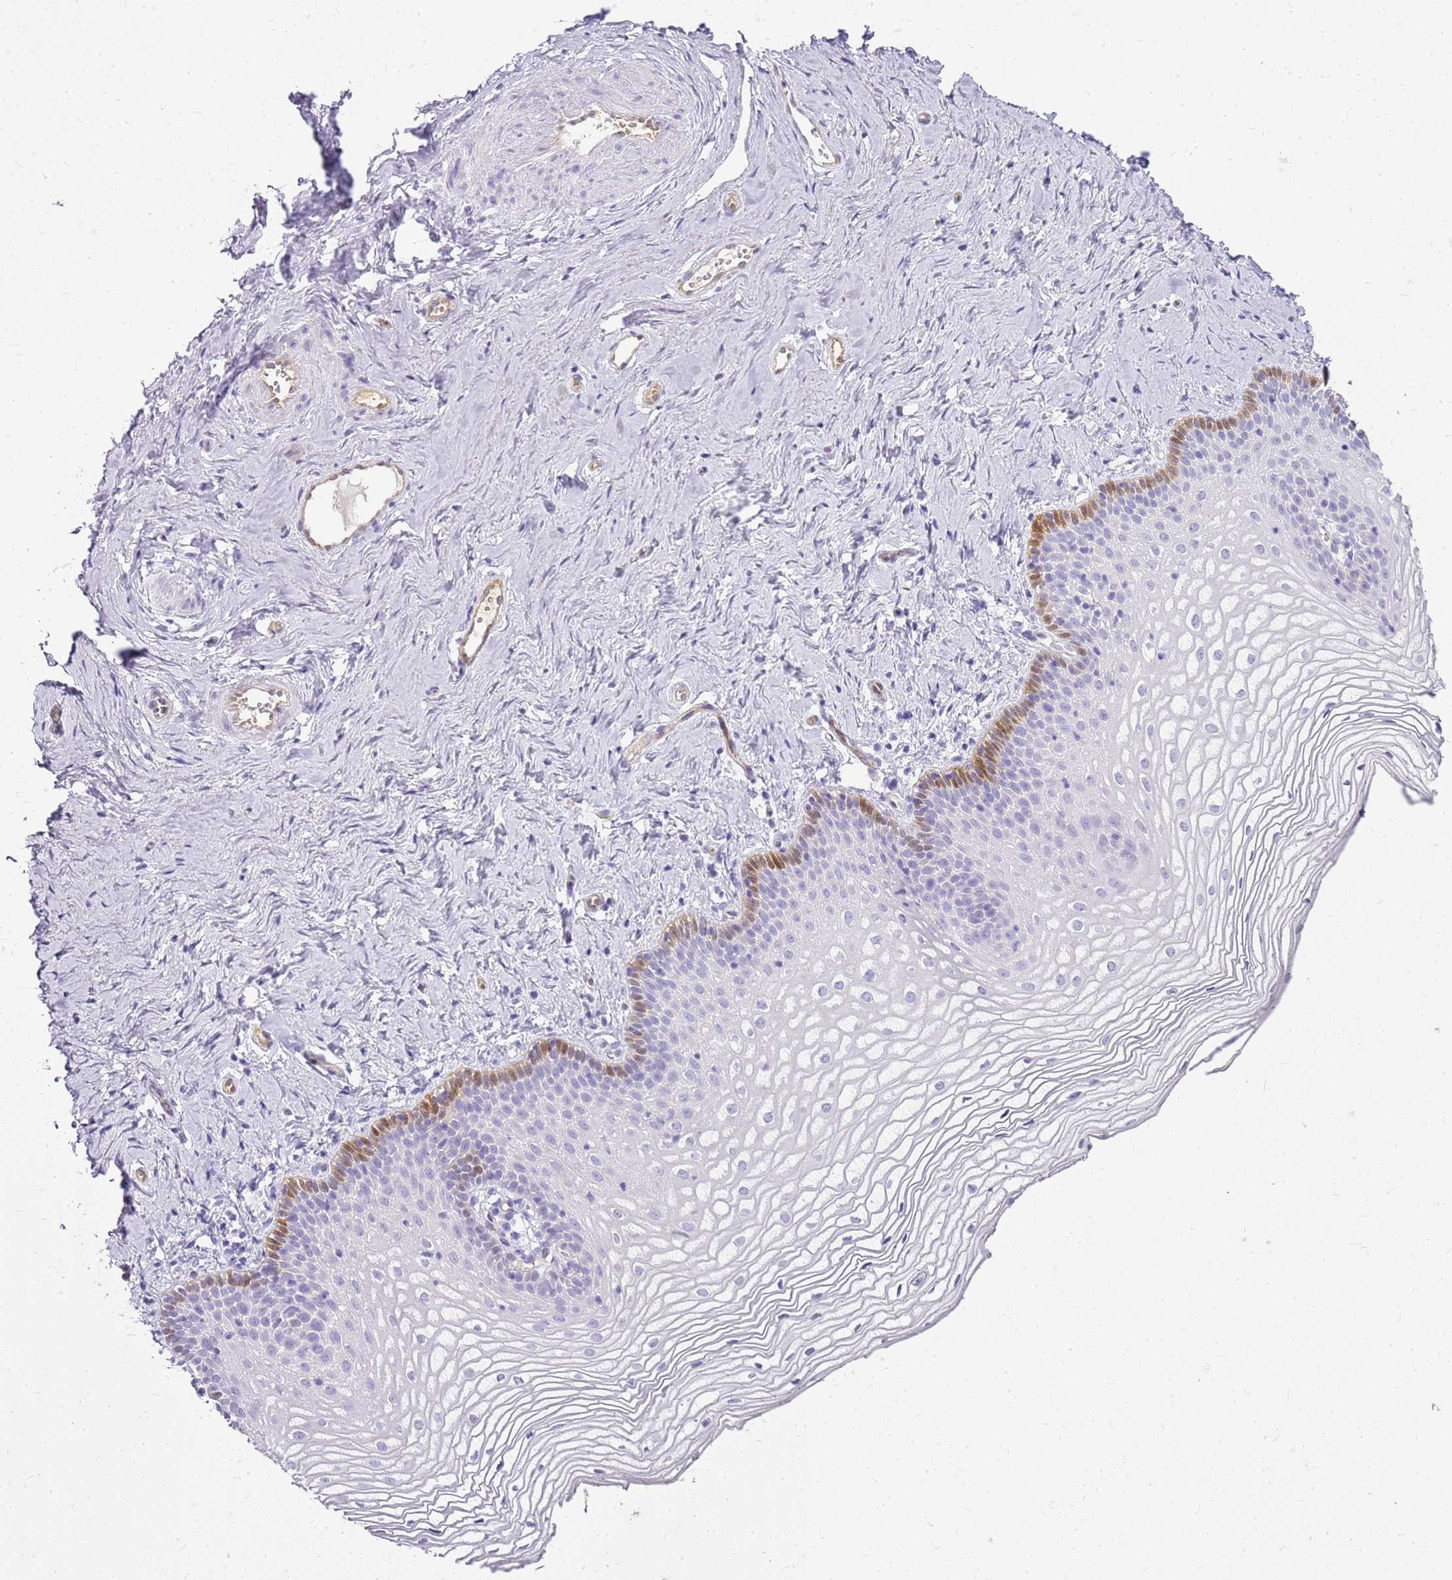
{"staining": {"intensity": "strong", "quantity": "<25%", "location": "cytoplasmic/membranous,nuclear"}, "tissue": "vagina", "cell_type": "Squamous epithelial cells", "image_type": "normal", "snomed": [{"axis": "morphology", "description": "Normal tissue, NOS"}, {"axis": "topography", "description": "Vagina"}], "caption": "A high-resolution image shows immunohistochemistry (IHC) staining of benign vagina, which displays strong cytoplasmic/membranous,nuclear positivity in approximately <25% of squamous epithelial cells. (DAB (3,3'-diaminobenzidine) IHC with brightfield microscopy, high magnification).", "gene": "SULT1E1", "patient": {"sex": "female", "age": 56}}